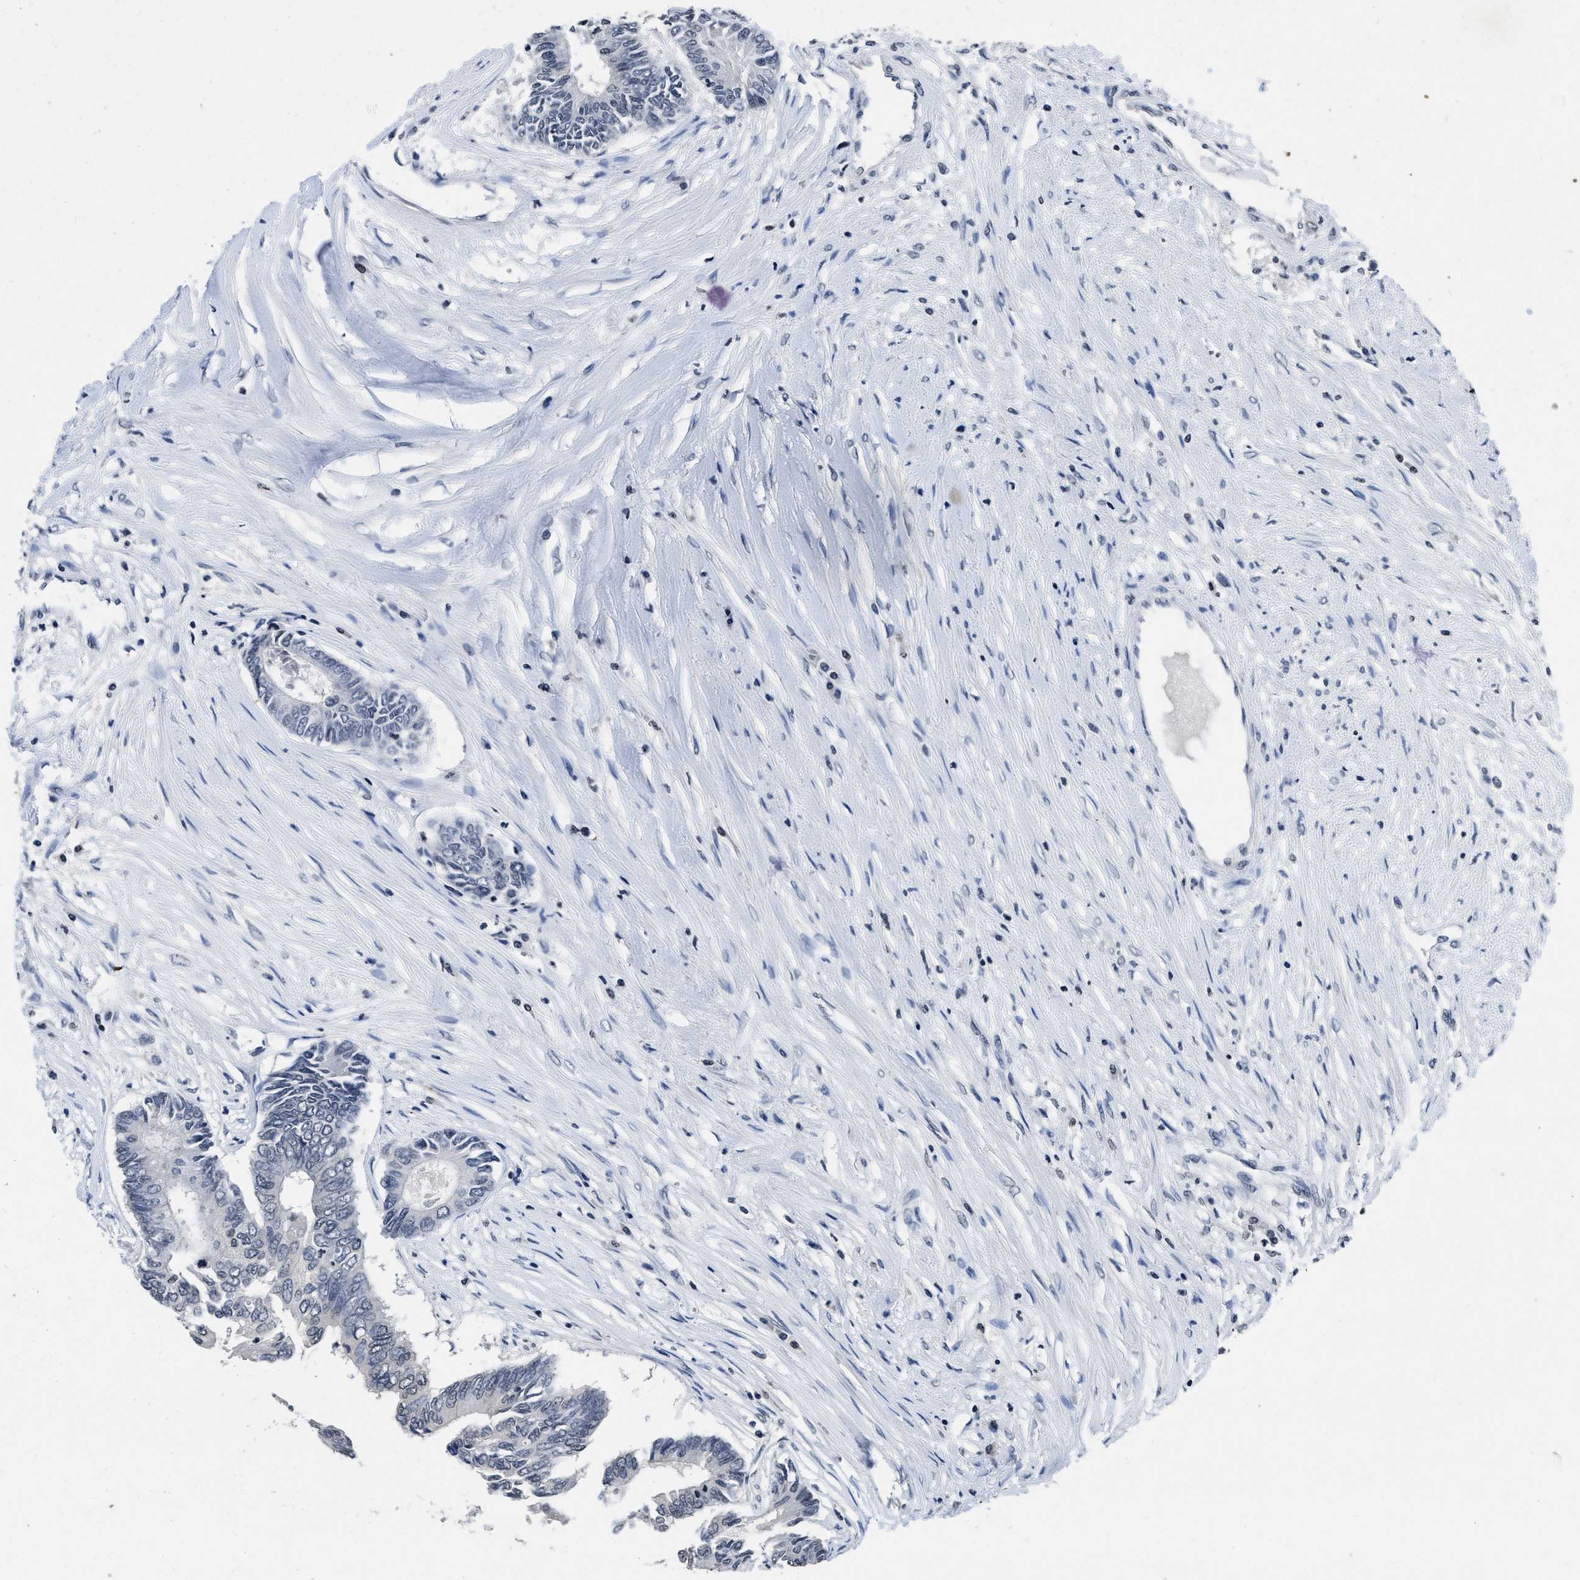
{"staining": {"intensity": "negative", "quantity": "none", "location": "none"}, "tissue": "colorectal cancer", "cell_type": "Tumor cells", "image_type": "cancer", "snomed": [{"axis": "morphology", "description": "Adenocarcinoma, NOS"}, {"axis": "topography", "description": "Rectum"}], "caption": "Protein analysis of adenocarcinoma (colorectal) reveals no significant positivity in tumor cells. (Brightfield microscopy of DAB immunohistochemistry (IHC) at high magnification).", "gene": "ITGA2B", "patient": {"sex": "male", "age": 63}}